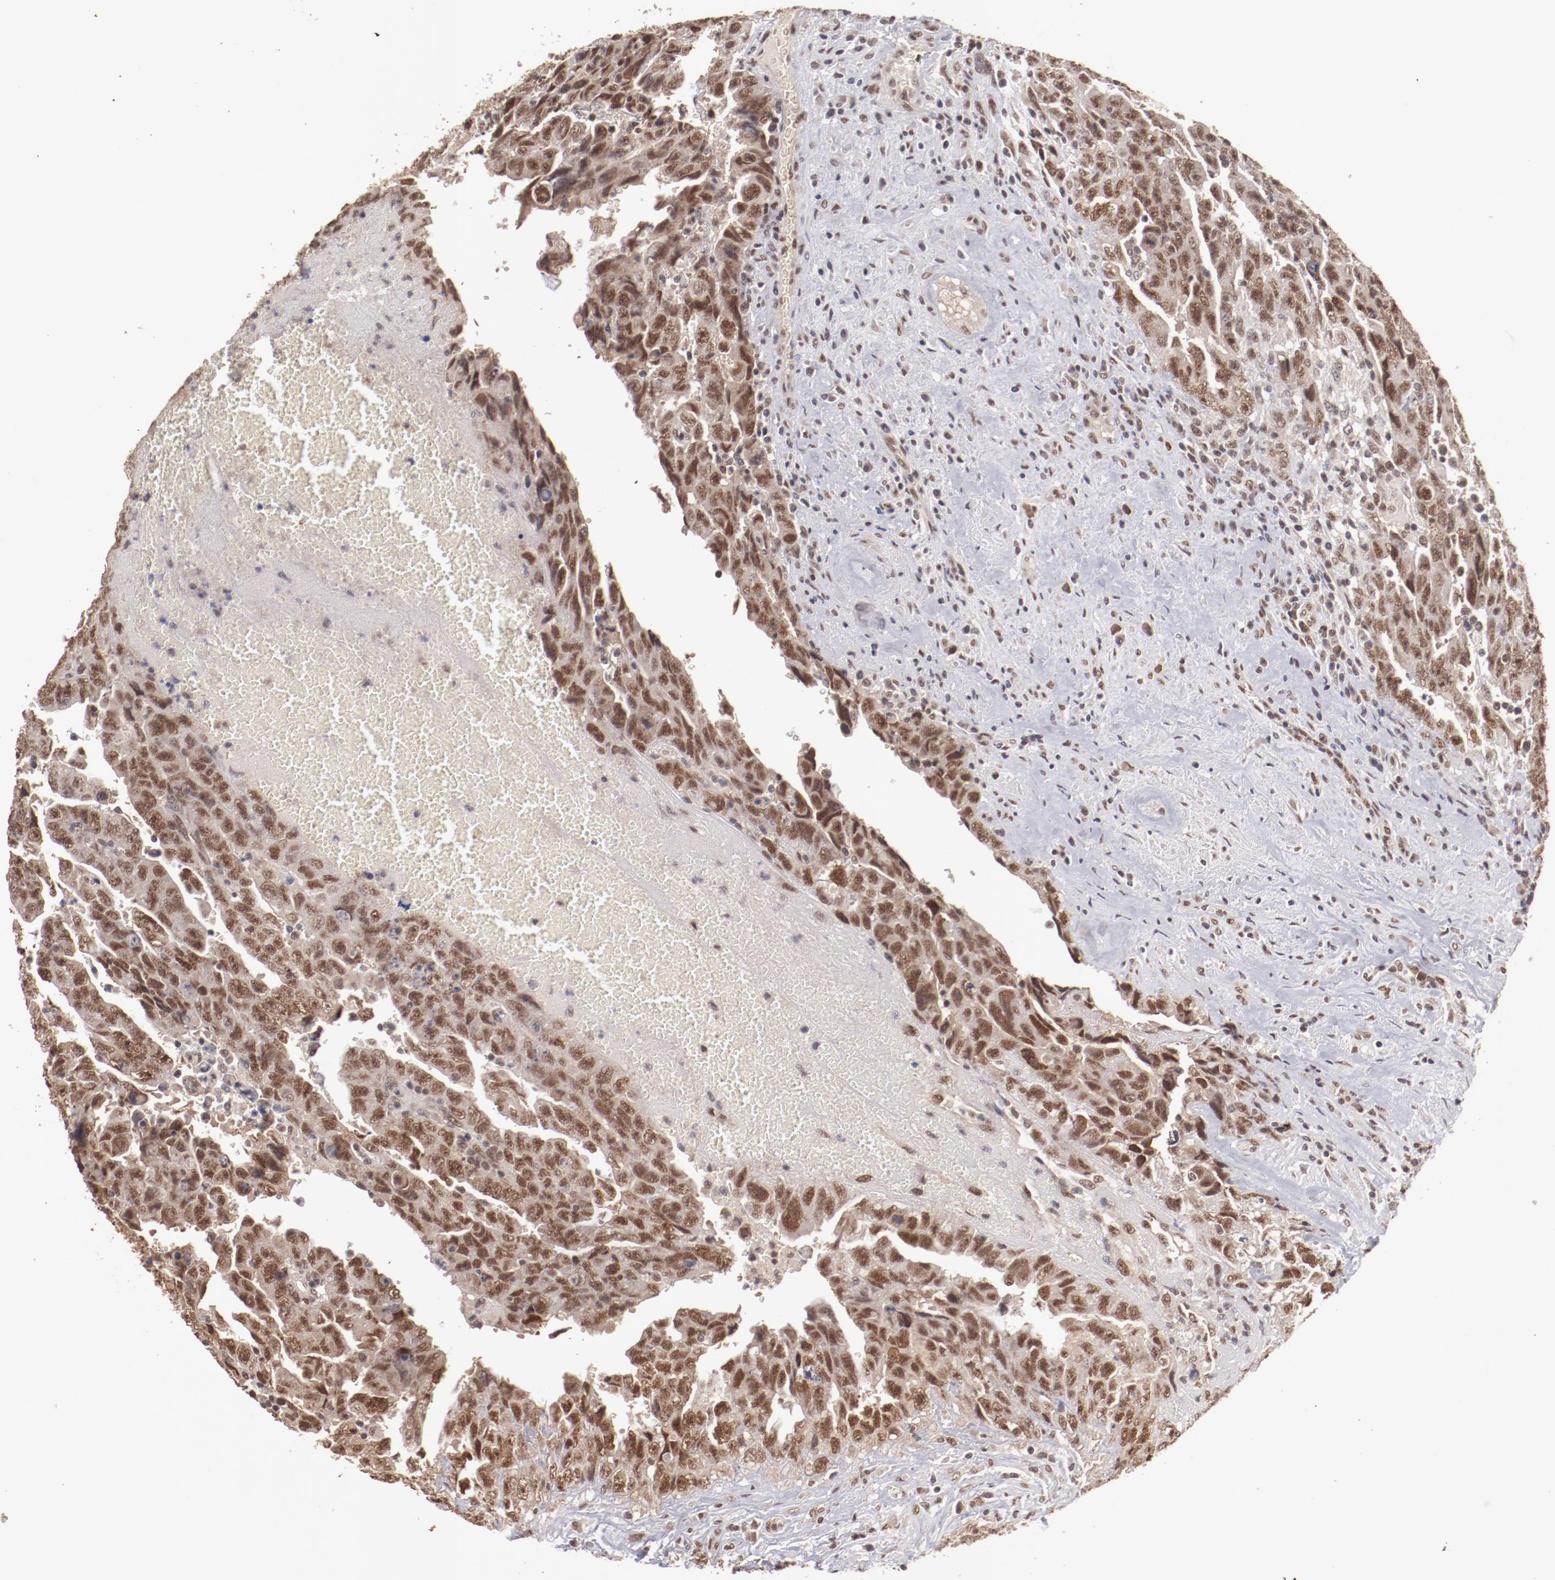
{"staining": {"intensity": "moderate", "quantity": ">75%", "location": "cytoplasmic/membranous,nuclear"}, "tissue": "testis cancer", "cell_type": "Tumor cells", "image_type": "cancer", "snomed": [{"axis": "morphology", "description": "Carcinoma, Embryonal, NOS"}, {"axis": "topography", "description": "Testis"}], "caption": "Human testis cancer (embryonal carcinoma) stained for a protein (brown) reveals moderate cytoplasmic/membranous and nuclear positive positivity in about >75% of tumor cells.", "gene": "CLOCK", "patient": {"sex": "male", "age": 28}}